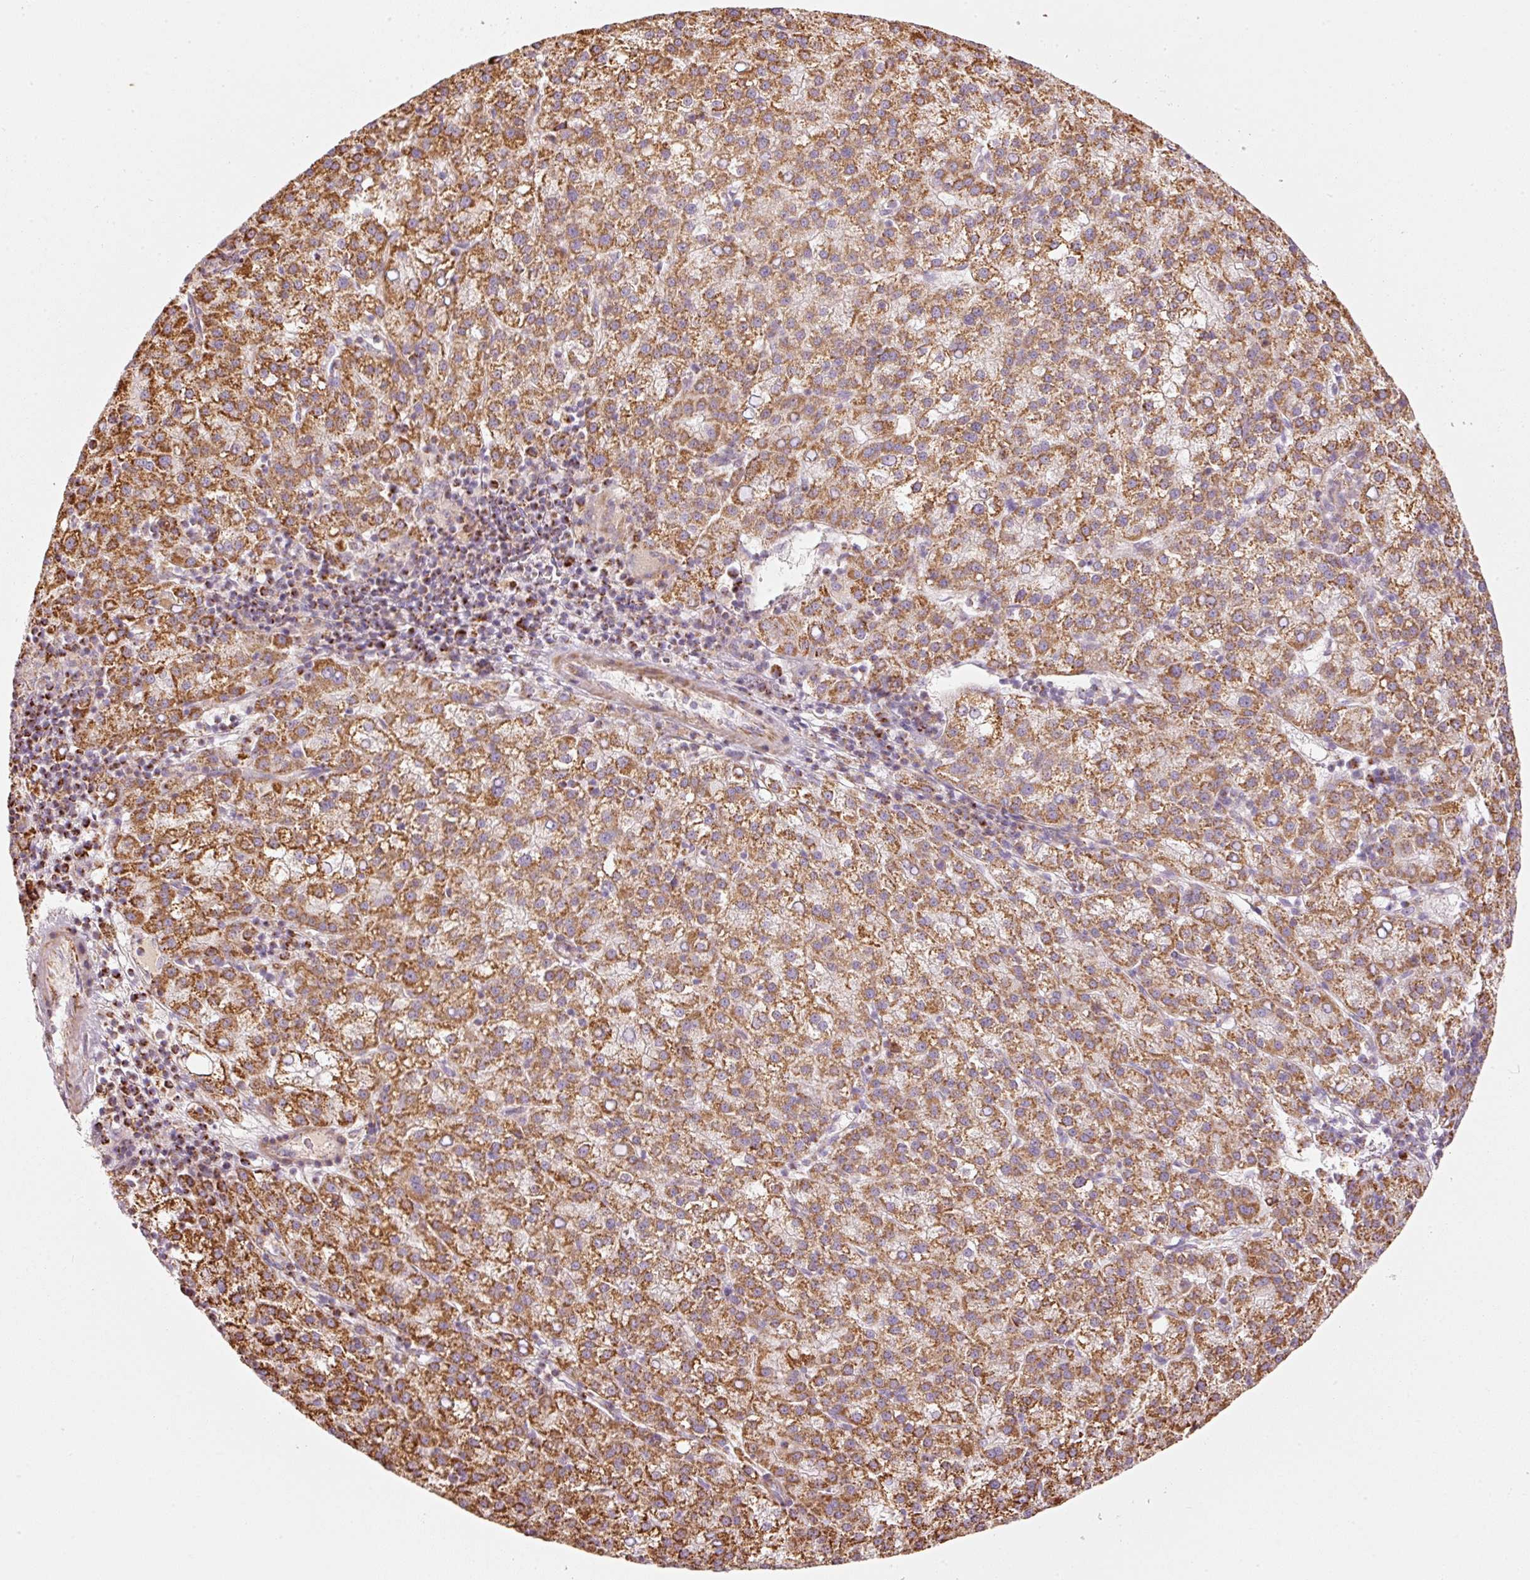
{"staining": {"intensity": "strong", "quantity": ">75%", "location": "cytoplasmic/membranous"}, "tissue": "liver cancer", "cell_type": "Tumor cells", "image_type": "cancer", "snomed": [{"axis": "morphology", "description": "Carcinoma, Hepatocellular, NOS"}, {"axis": "topography", "description": "Liver"}], "caption": "This image displays IHC staining of liver cancer, with high strong cytoplasmic/membranous expression in about >75% of tumor cells.", "gene": "C17orf98", "patient": {"sex": "female", "age": 58}}